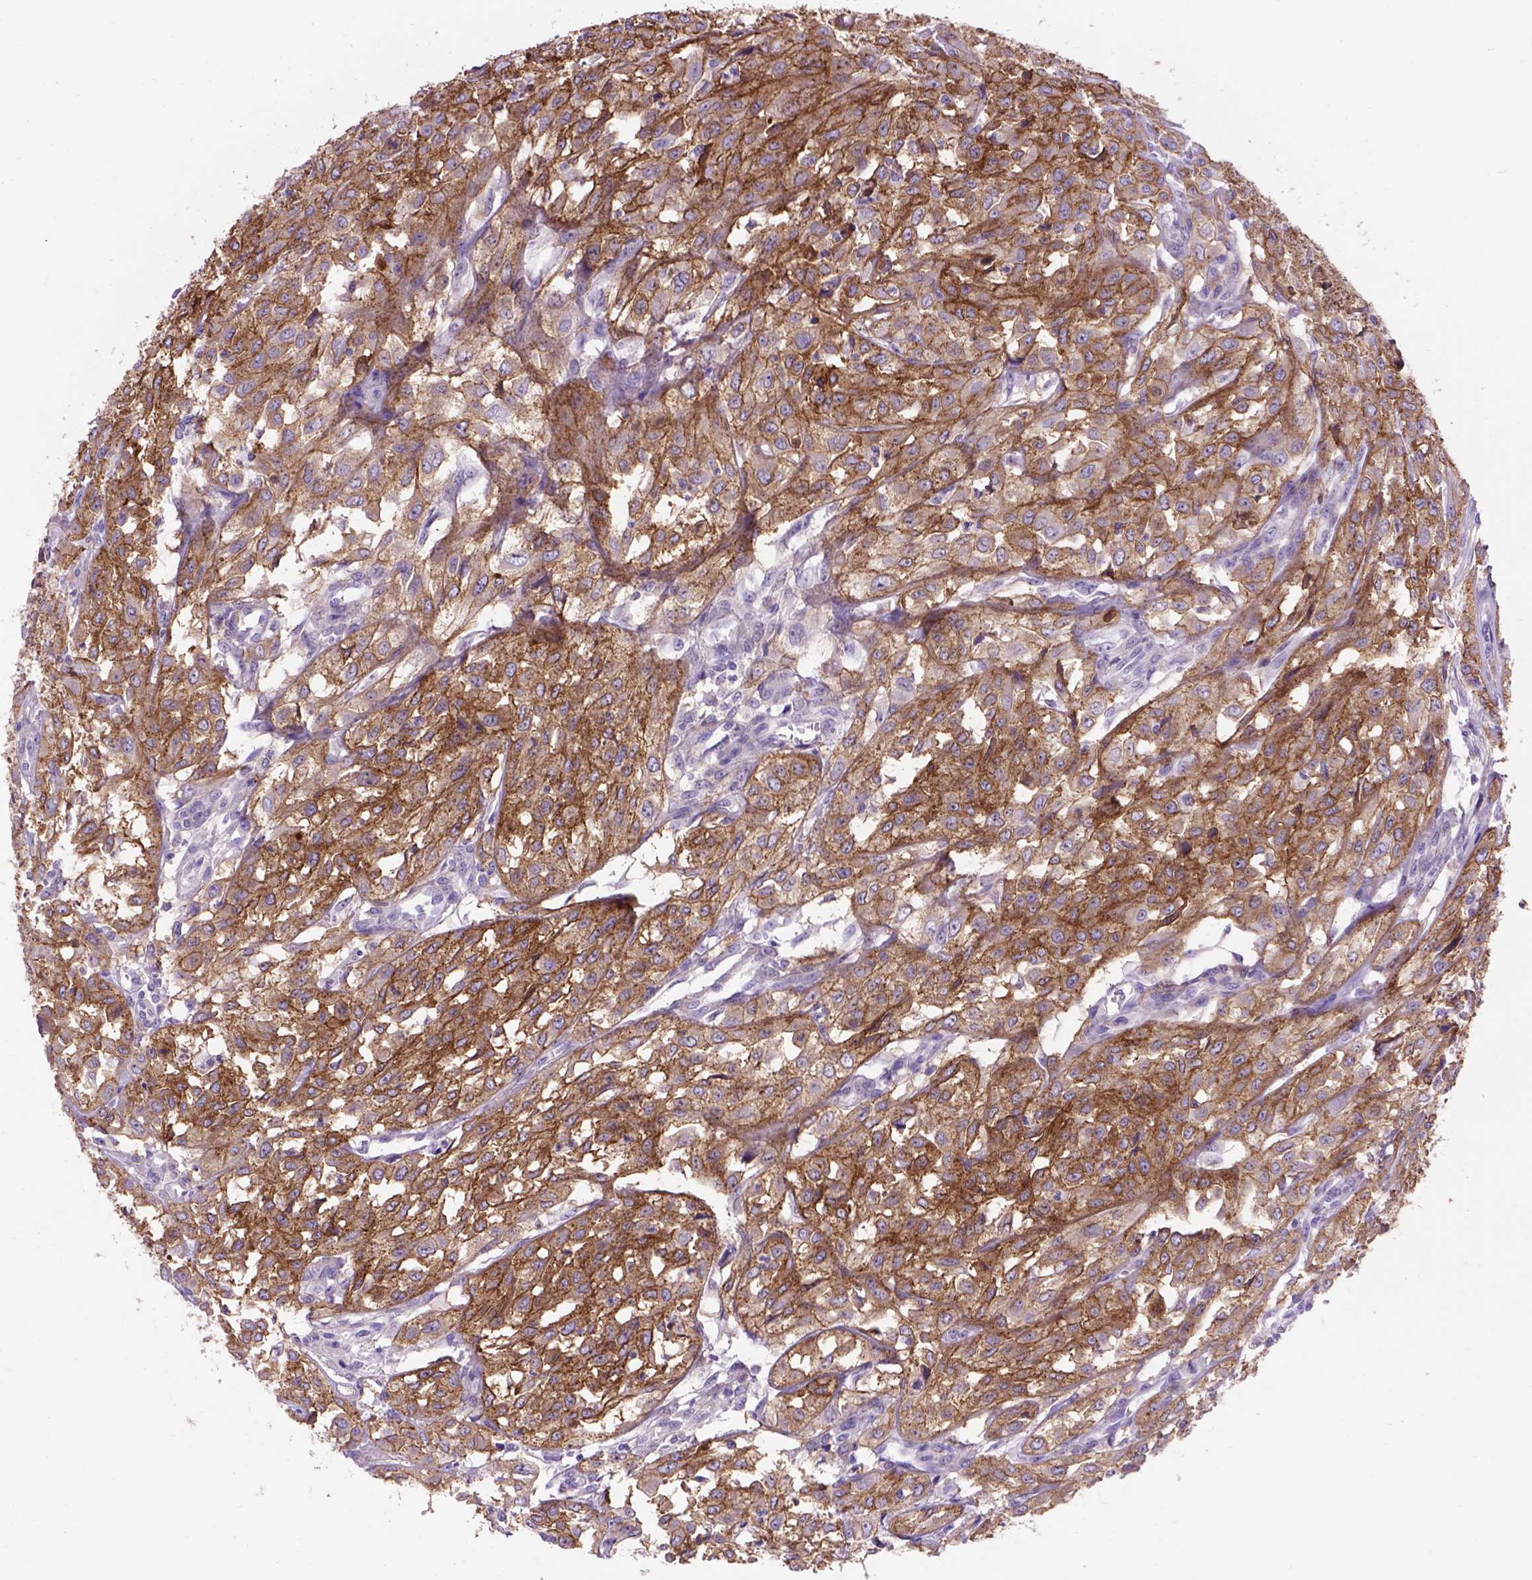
{"staining": {"intensity": "moderate", "quantity": ">75%", "location": "cytoplasmic/membranous"}, "tissue": "urothelial cancer", "cell_type": "Tumor cells", "image_type": "cancer", "snomed": [{"axis": "morphology", "description": "Urothelial carcinoma, High grade"}, {"axis": "topography", "description": "Urinary bladder"}], "caption": "Urothelial carcinoma (high-grade) stained for a protein shows moderate cytoplasmic/membranous positivity in tumor cells.", "gene": "EGFR", "patient": {"sex": "male", "age": 67}}